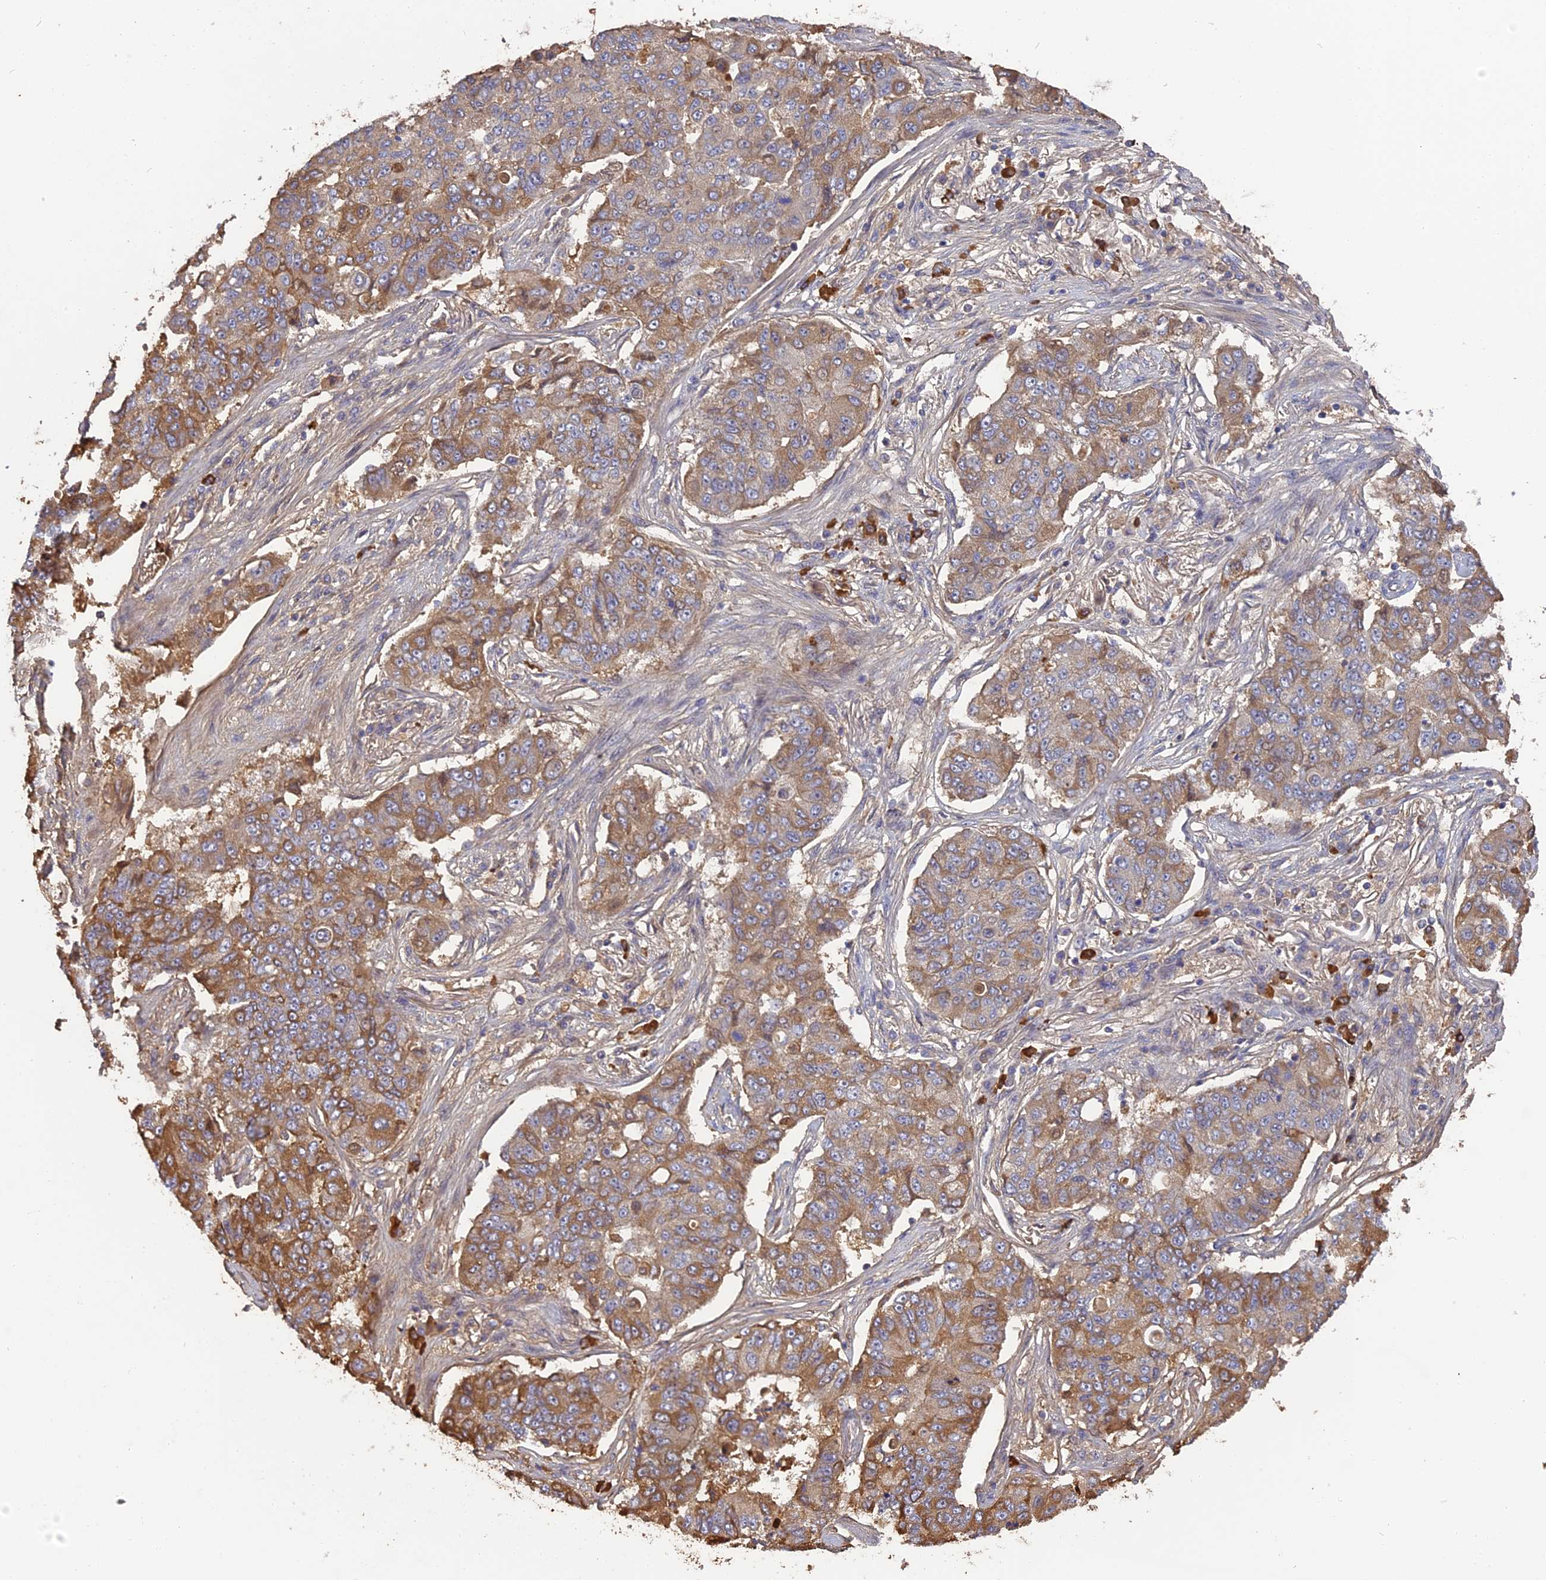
{"staining": {"intensity": "moderate", "quantity": "25%-75%", "location": "cytoplasmic/membranous"}, "tissue": "lung cancer", "cell_type": "Tumor cells", "image_type": "cancer", "snomed": [{"axis": "morphology", "description": "Squamous cell carcinoma, NOS"}, {"axis": "topography", "description": "Lung"}], "caption": "High-power microscopy captured an immunohistochemistry histopathology image of lung cancer (squamous cell carcinoma), revealing moderate cytoplasmic/membranous staining in about 25%-75% of tumor cells.", "gene": "ERMAP", "patient": {"sex": "male", "age": 74}}